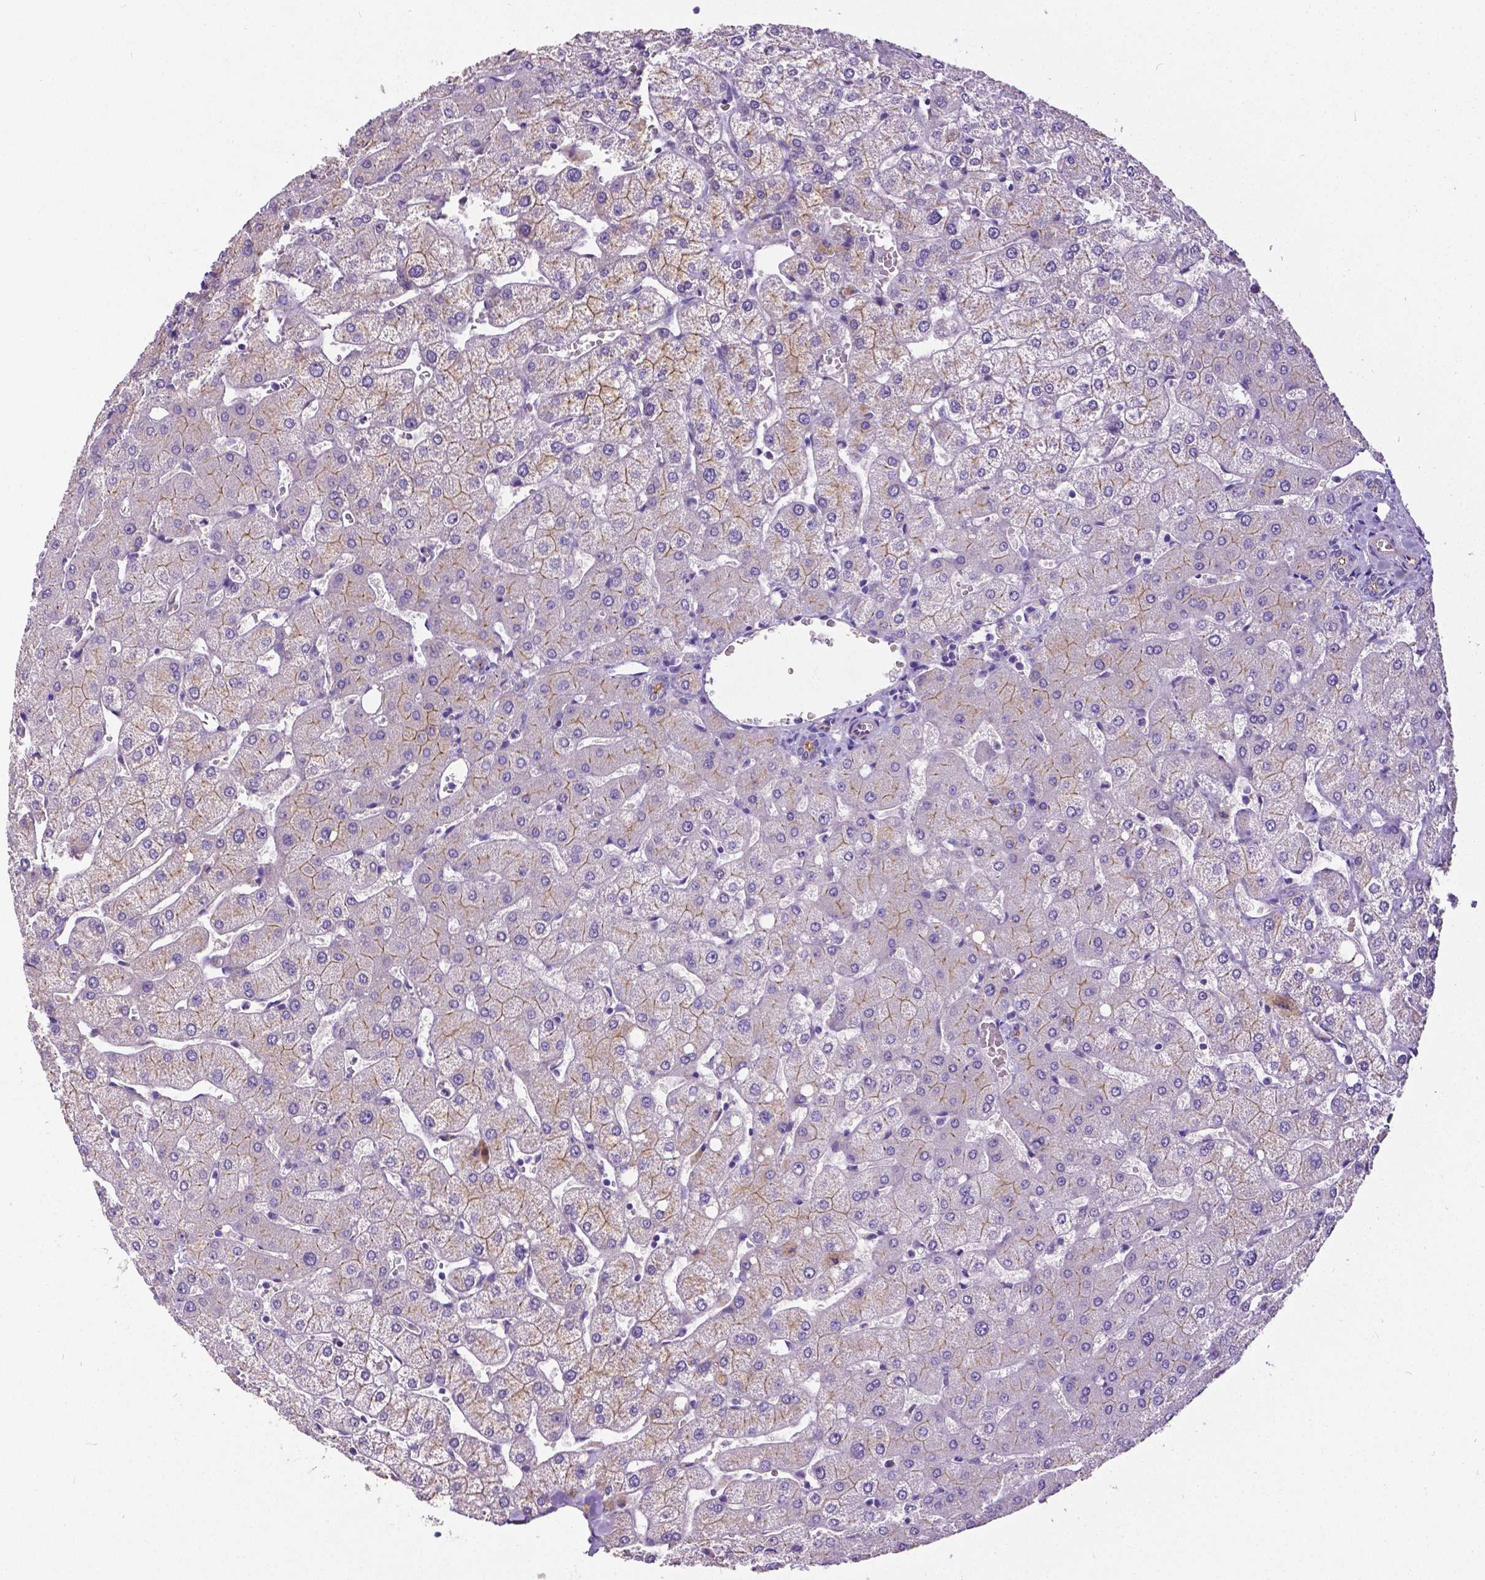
{"staining": {"intensity": "moderate", "quantity": "<25%", "location": "cytoplasmic/membranous"}, "tissue": "liver", "cell_type": "Cholangiocytes", "image_type": "normal", "snomed": [{"axis": "morphology", "description": "Normal tissue, NOS"}, {"axis": "topography", "description": "Liver"}], "caption": "Liver stained with a brown dye exhibits moderate cytoplasmic/membranous positive staining in about <25% of cholangiocytes.", "gene": "OCLN", "patient": {"sex": "female", "age": 54}}